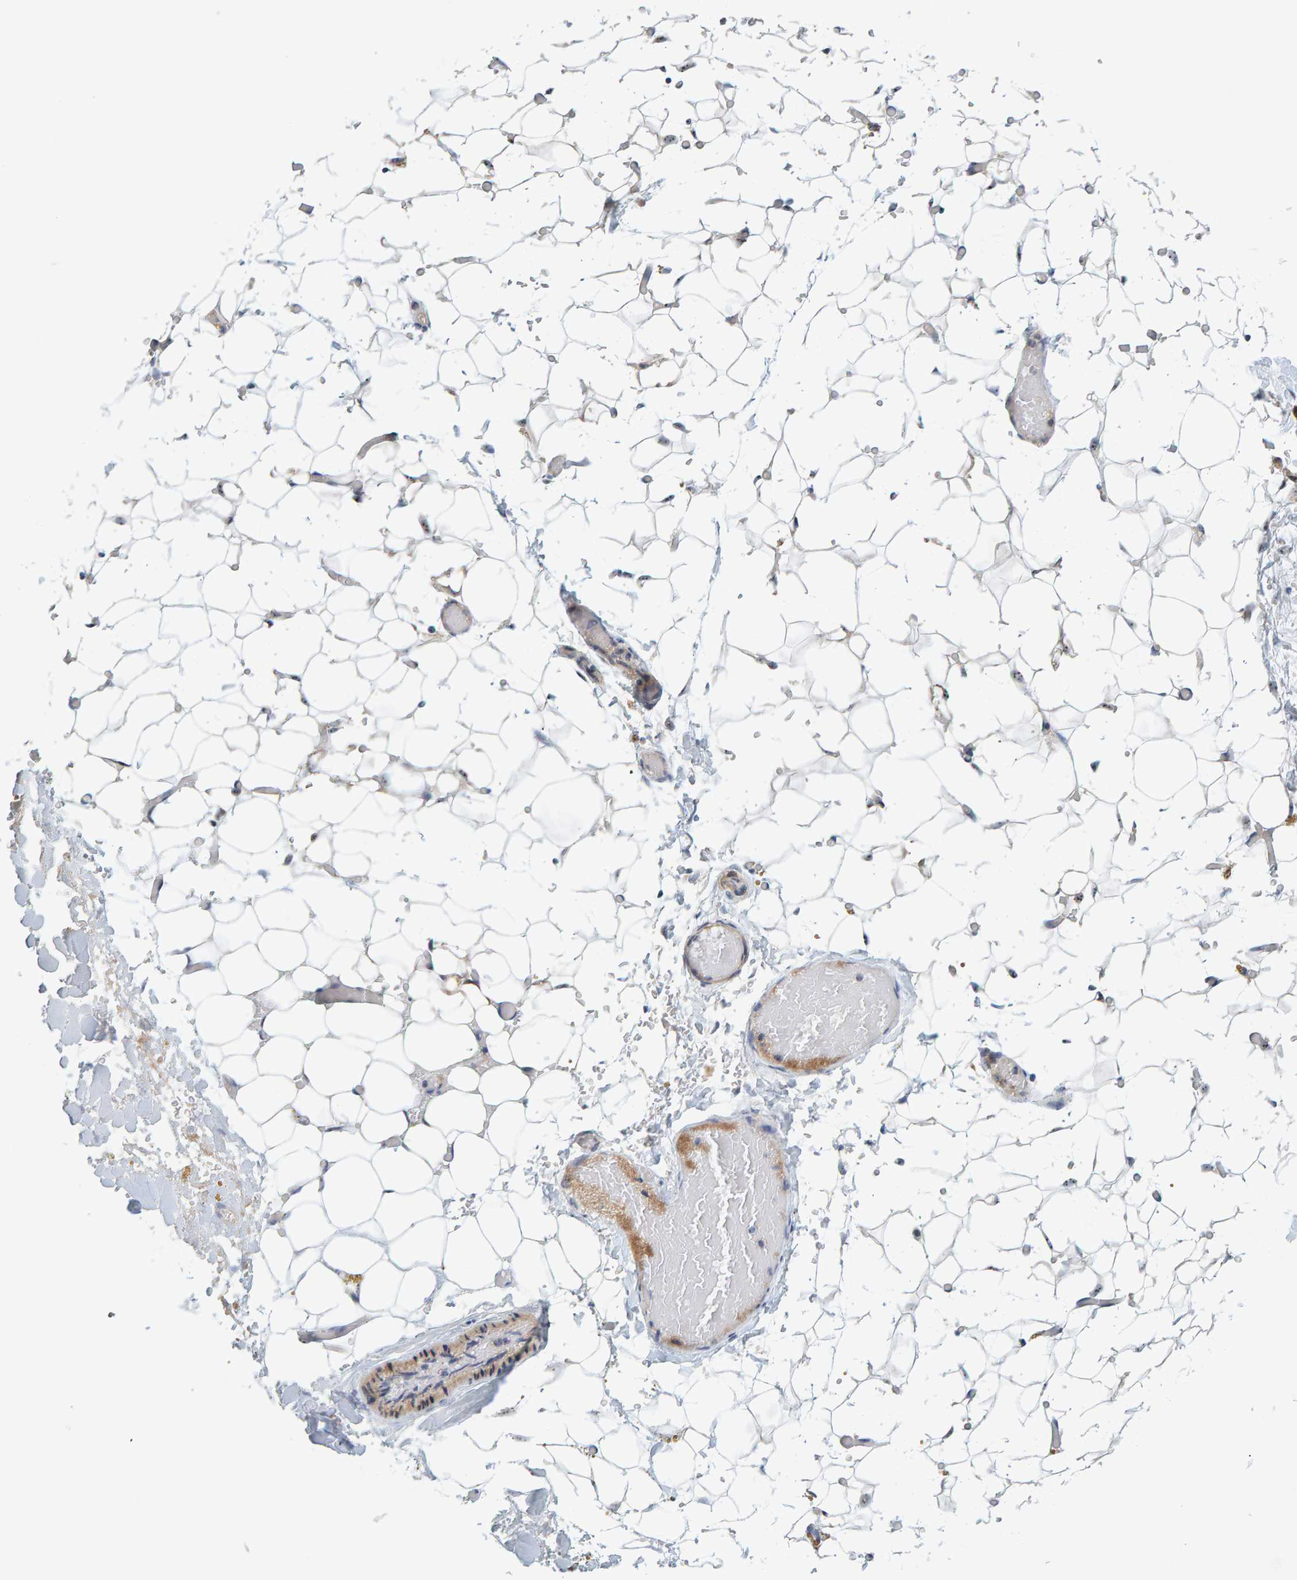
{"staining": {"intensity": "weak", "quantity": "<25%", "location": "nuclear"}, "tissue": "adipose tissue", "cell_type": "Adipocytes", "image_type": "normal", "snomed": [{"axis": "morphology", "description": "Normal tissue, NOS"}, {"axis": "topography", "description": "Kidney"}, {"axis": "topography", "description": "Peripheral nerve tissue"}], "caption": "Image shows no significant protein staining in adipocytes of unremarkable adipose tissue.", "gene": "NOL11", "patient": {"sex": "male", "age": 7}}